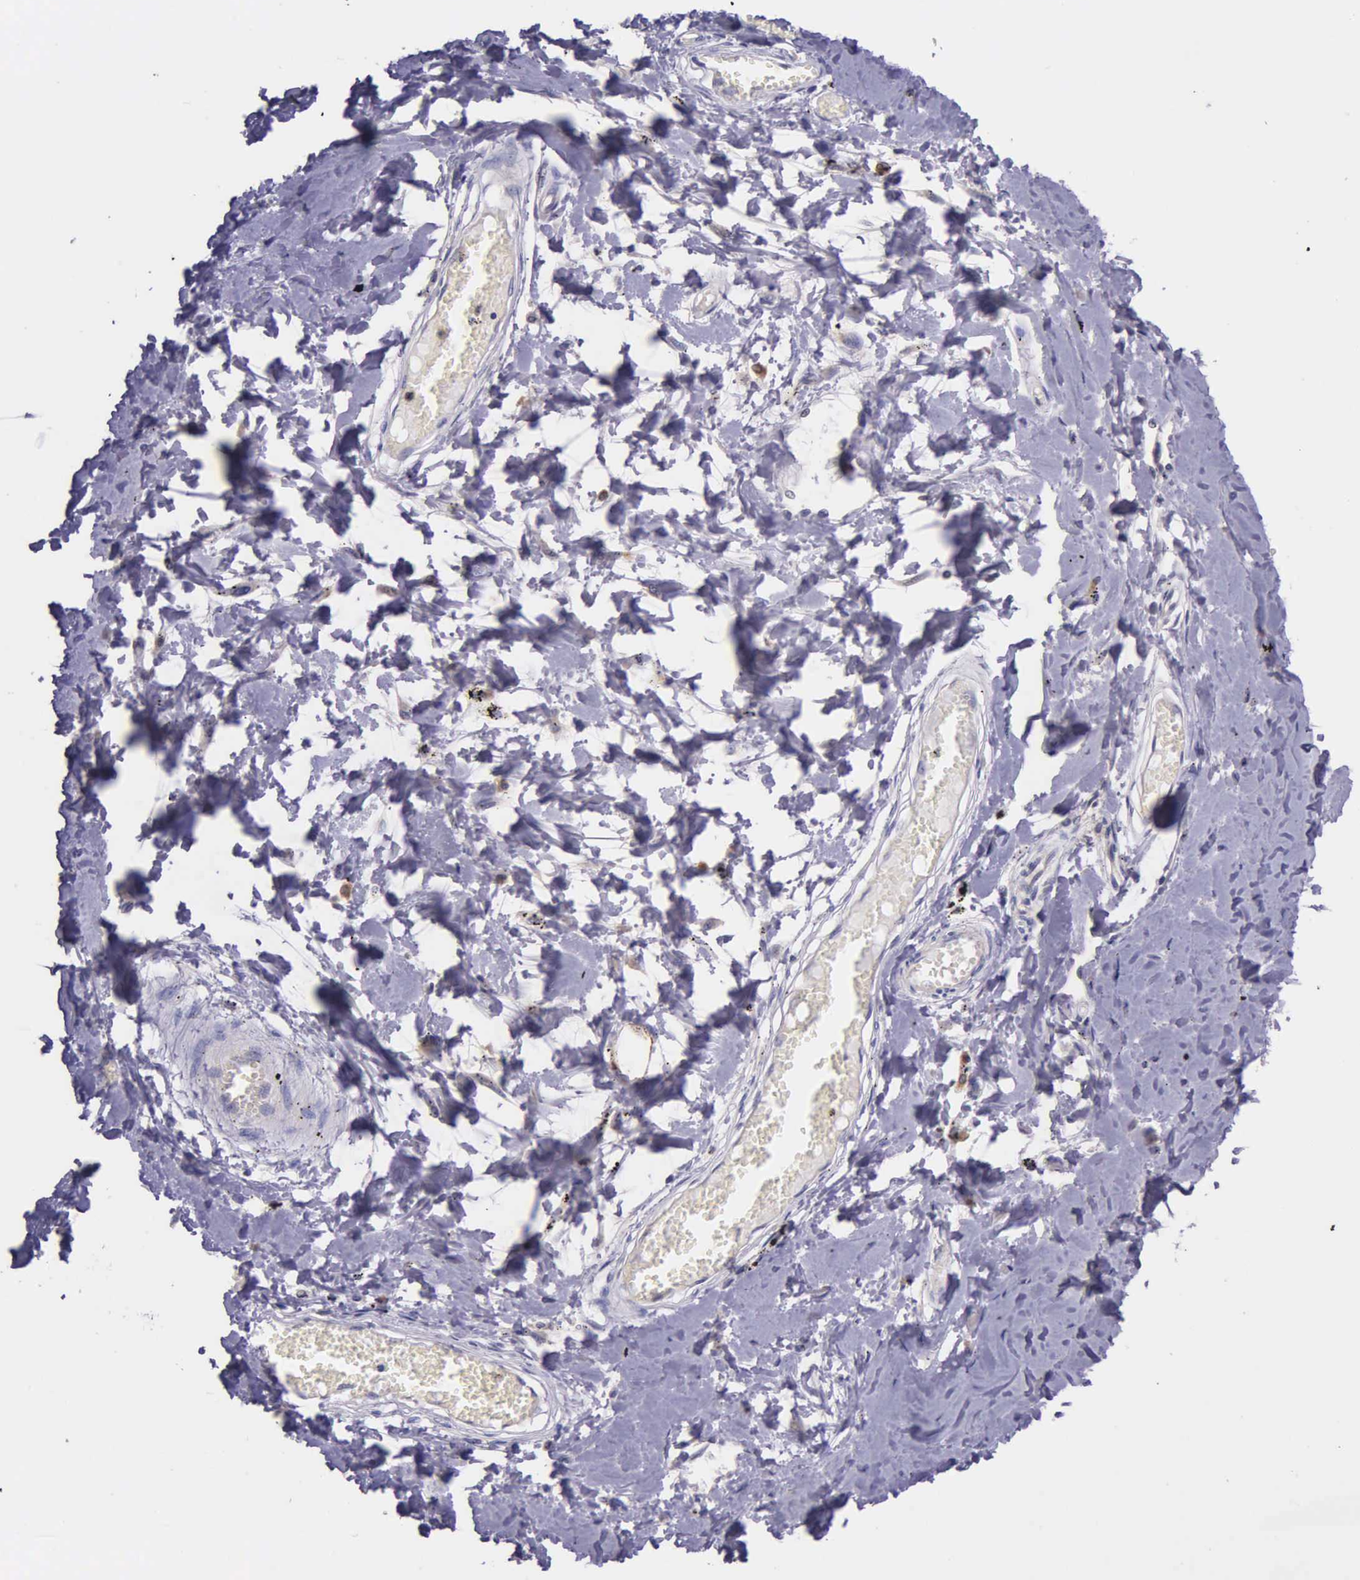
{"staining": {"intensity": "negative", "quantity": "none", "location": "none"}, "tissue": "adipose tissue", "cell_type": "Adipocytes", "image_type": "normal", "snomed": [{"axis": "morphology", "description": "Normal tissue, NOS"}, {"axis": "morphology", "description": "Sarcoma, NOS"}, {"axis": "topography", "description": "Skin"}, {"axis": "topography", "description": "Soft tissue"}], "caption": "Immunohistochemical staining of normal human adipose tissue reveals no significant expression in adipocytes. (Brightfield microscopy of DAB IHC at high magnification).", "gene": "NSDHL", "patient": {"sex": "female", "age": 51}}